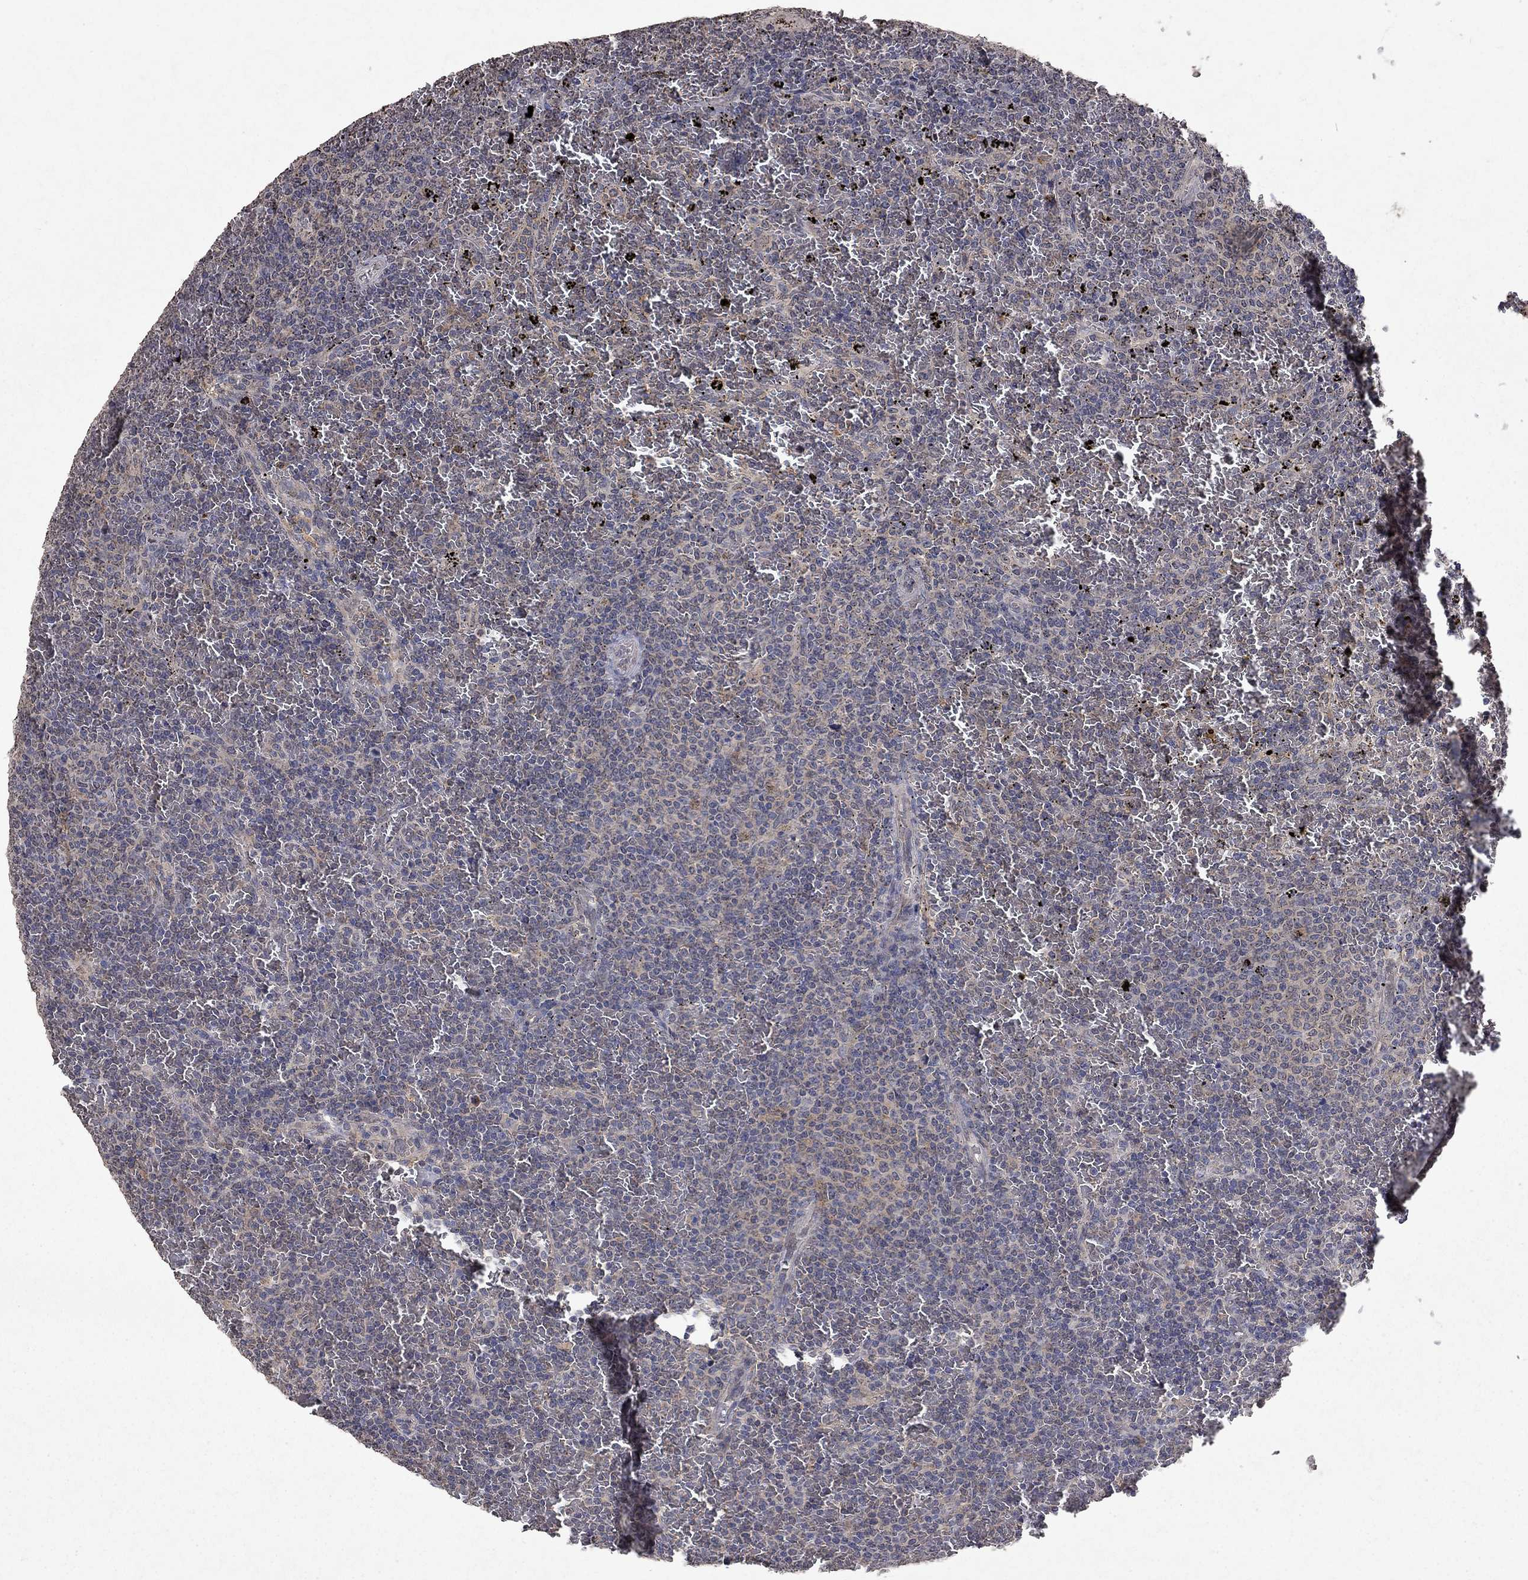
{"staining": {"intensity": "weak", "quantity": ">75%", "location": "cytoplasmic/membranous"}, "tissue": "lymphoma", "cell_type": "Tumor cells", "image_type": "cancer", "snomed": [{"axis": "morphology", "description": "Malignant lymphoma, non-Hodgkin's type, Low grade"}, {"axis": "topography", "description": "Spleen"}], "caption": "Lymphoma stained for a protein (brown) reveals weak cytoplasmic/membranous positive staining in about >75% of tumor cells.", "gene": "TTC38", "patient": {"sex": "female", "age": 77}}